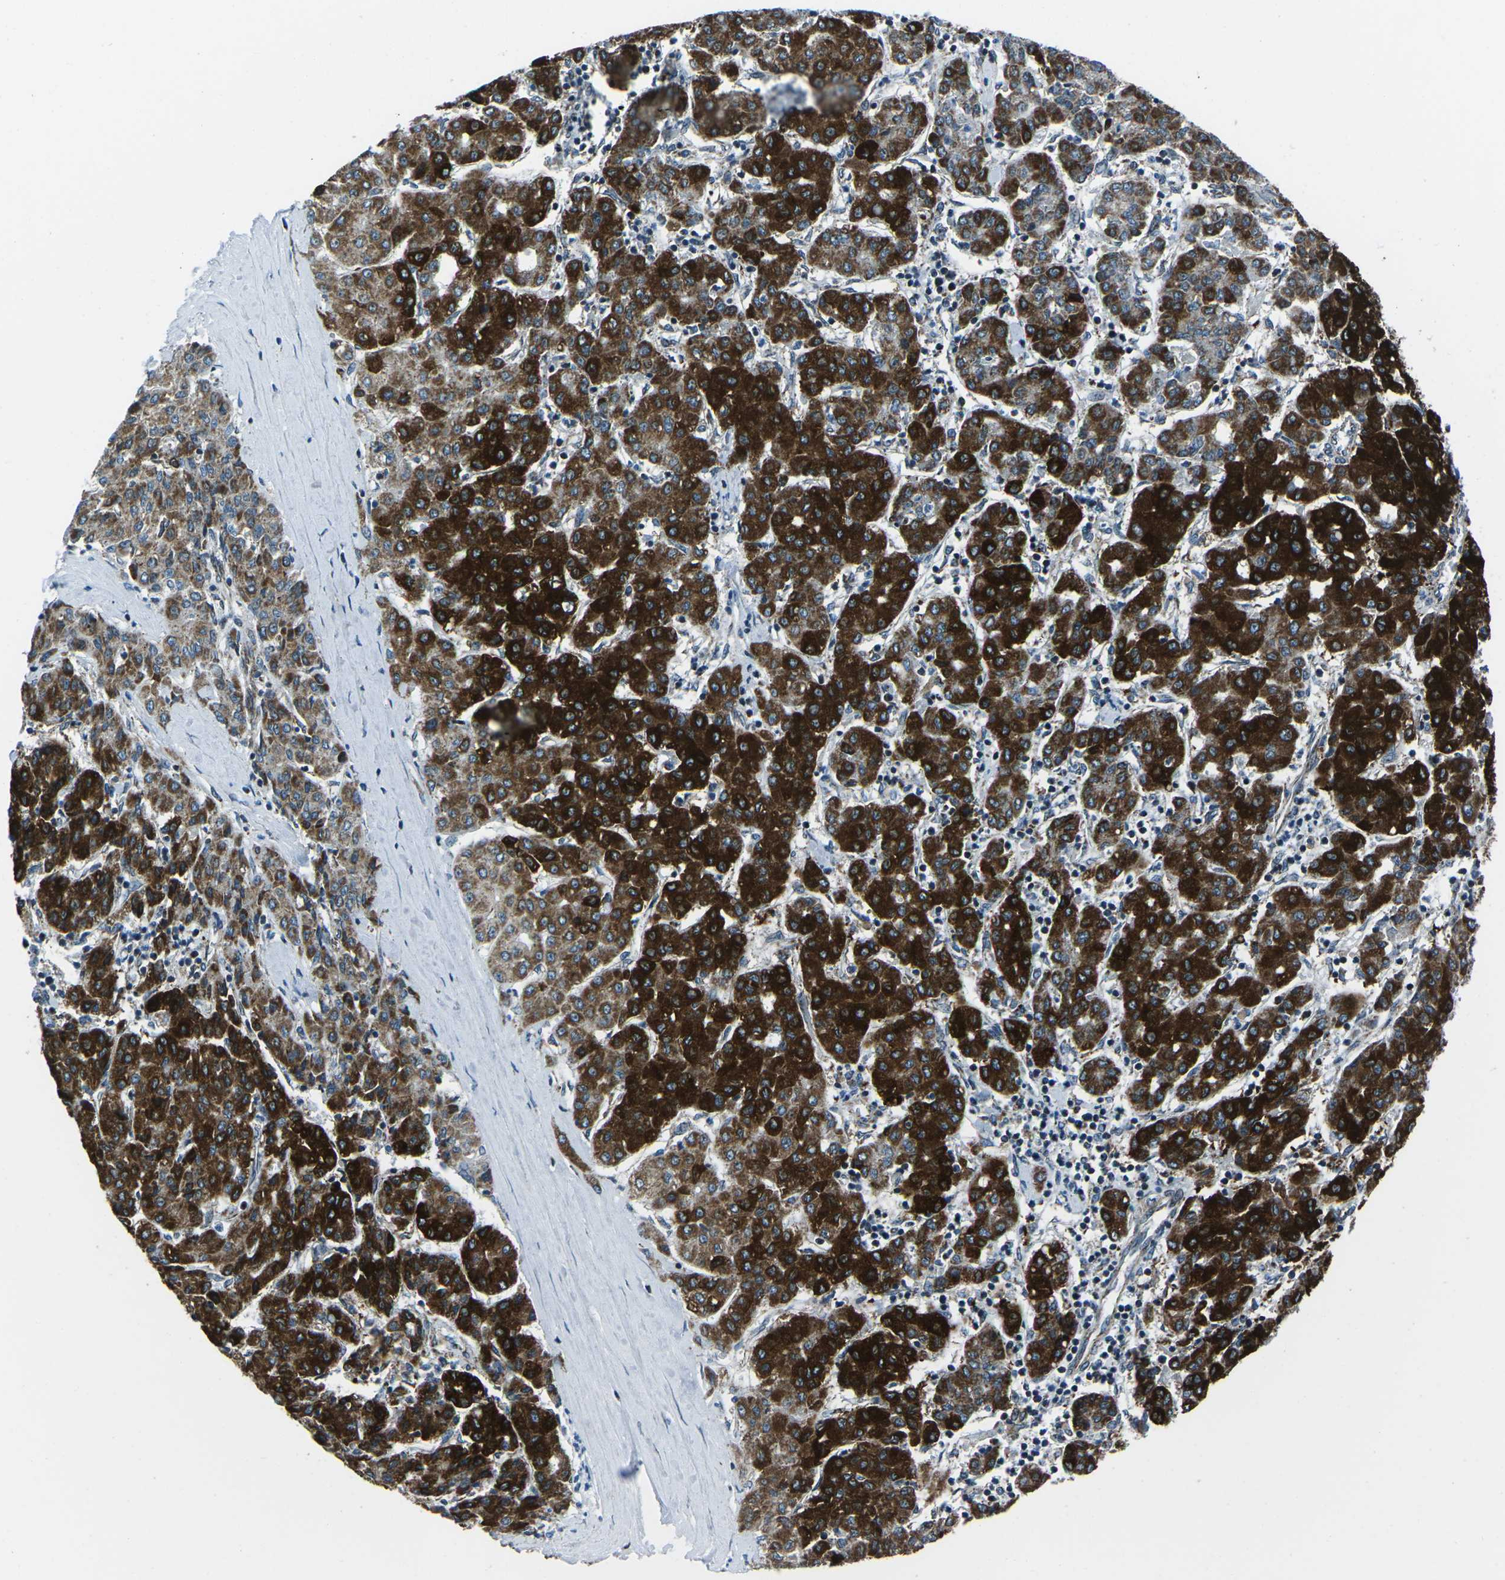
{"staining": {"intensity": "strong", "quantity": ">75%", "location": "cytoplasmic/membranous"}, "tissue": "liver cancer", "cell_type": "Tumor cells", "image_type": "cancer", "snomed": [{"axis": "morphology", "description": "Carcinoma, Hepatocellular, NOS"}, {"axis": "topography", "description": "Liver"}], "caption": "Protein expression by immunohistochemistry (IHC) reveals strong cytoplasmic/membranous positivity in approximately >75% of tumor cells in liver cancer. The staining is performed using DAB (3,3'-diaminobenzidine) brown chromogen to label protein expression. The nuclei are counter-stained blue using hematoxylin.", "gene": "RFESD", "patient": {"sex": "male", "age": 65}}